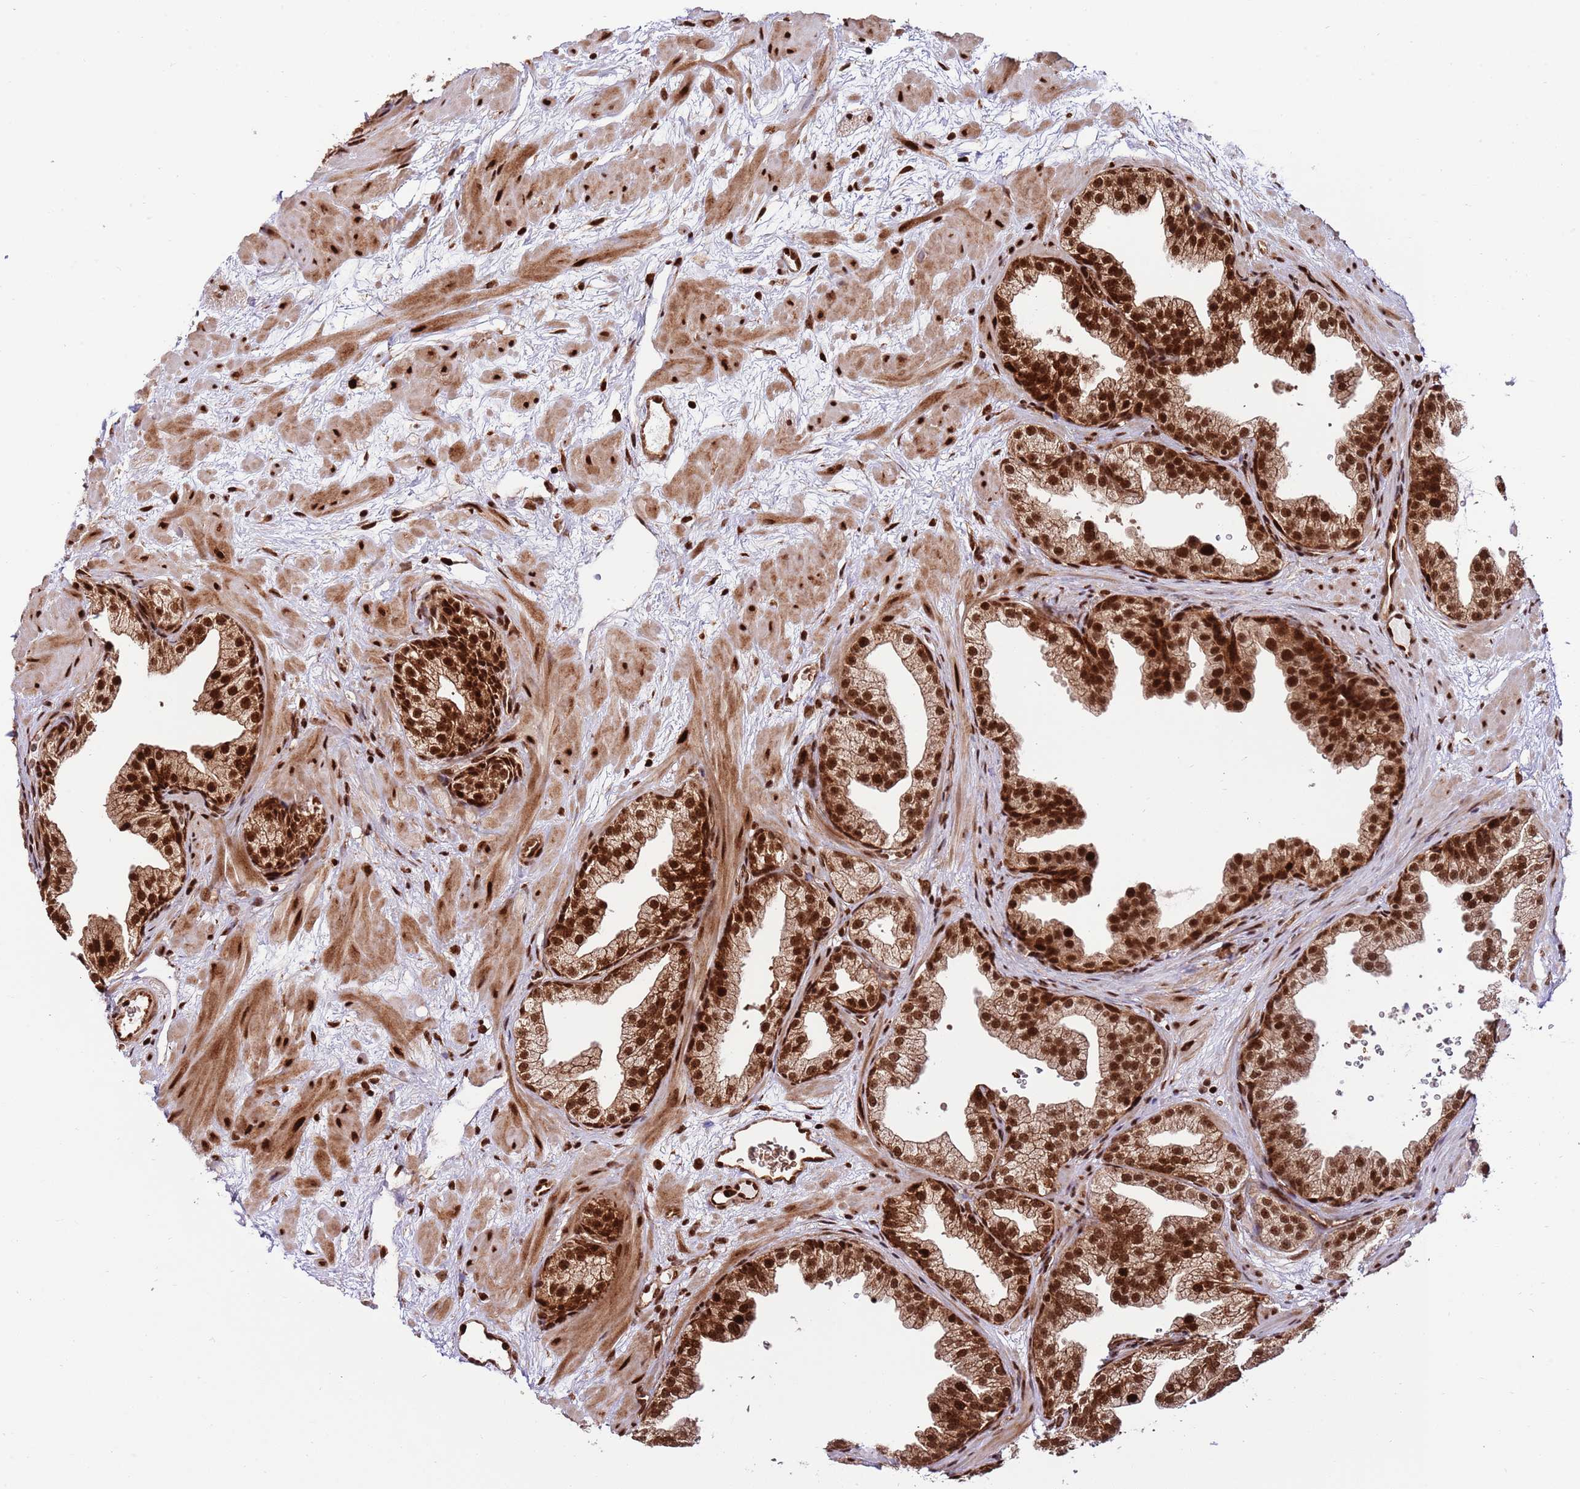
{"staining": {"intensity": "strong", "quantity": ">75%", "location": "cytoplasmic/membranous,nuclear"}, "tissue": "prostate", "cell_type": "Glandular cells", "image_type": "normal", "snomed": [{"axis": "morphology", "description": "Normal tissue, NOS"}, {"axis": "topography", "description": "Prostate"}], "caption": "IHC (DAB (3,3'-diaminobenzidine)) staining of unremarkable human prostate reveals strong cytoplasmic/membranous,nuclear protein expression in about >75% of glandular cells.", "gene": "RIF1", "patient": {"sex": "male", "age": 37}}